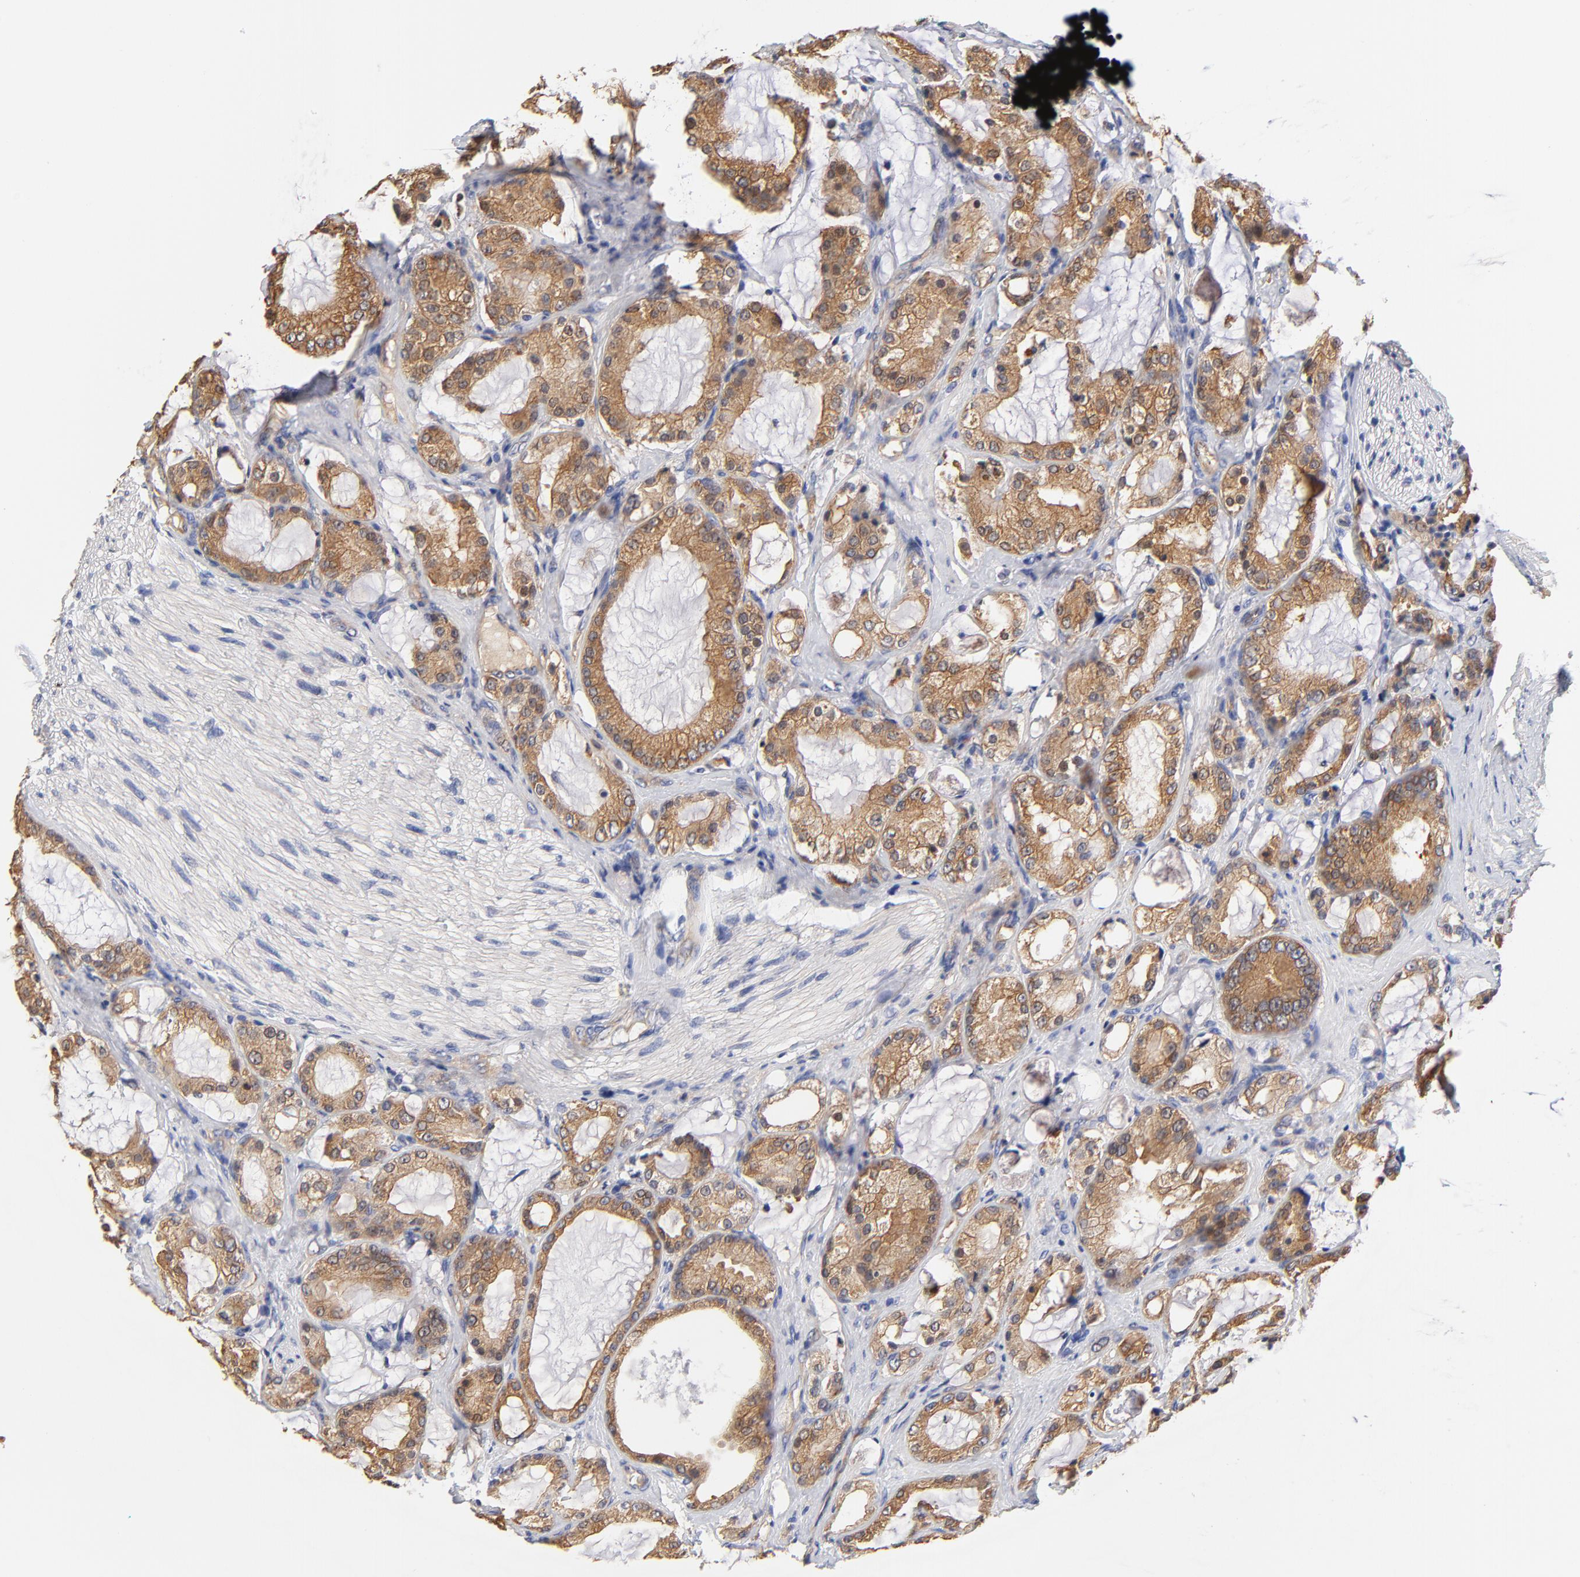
{"staining": {"intensity": "moderate", "quantity": ">75%", "location": "cytoplasmic/membranous"}, "tissue": "prostate cancer", "cell_type": "Tumor cells", "image_type": "cancer", "snomed": [{"axis": "morphology", "description": "Adenocarcinoma, Medium grade"}, {"axis": "topography", "description": "Prostate"}], "caption": "This is an image of IHC staining of prostate cancer, which shows moderate staining in the cytoplasmic/membranous of tumor cells.", "gene": "FBXL2", "patient": {"sex": "male", "age": 70}}